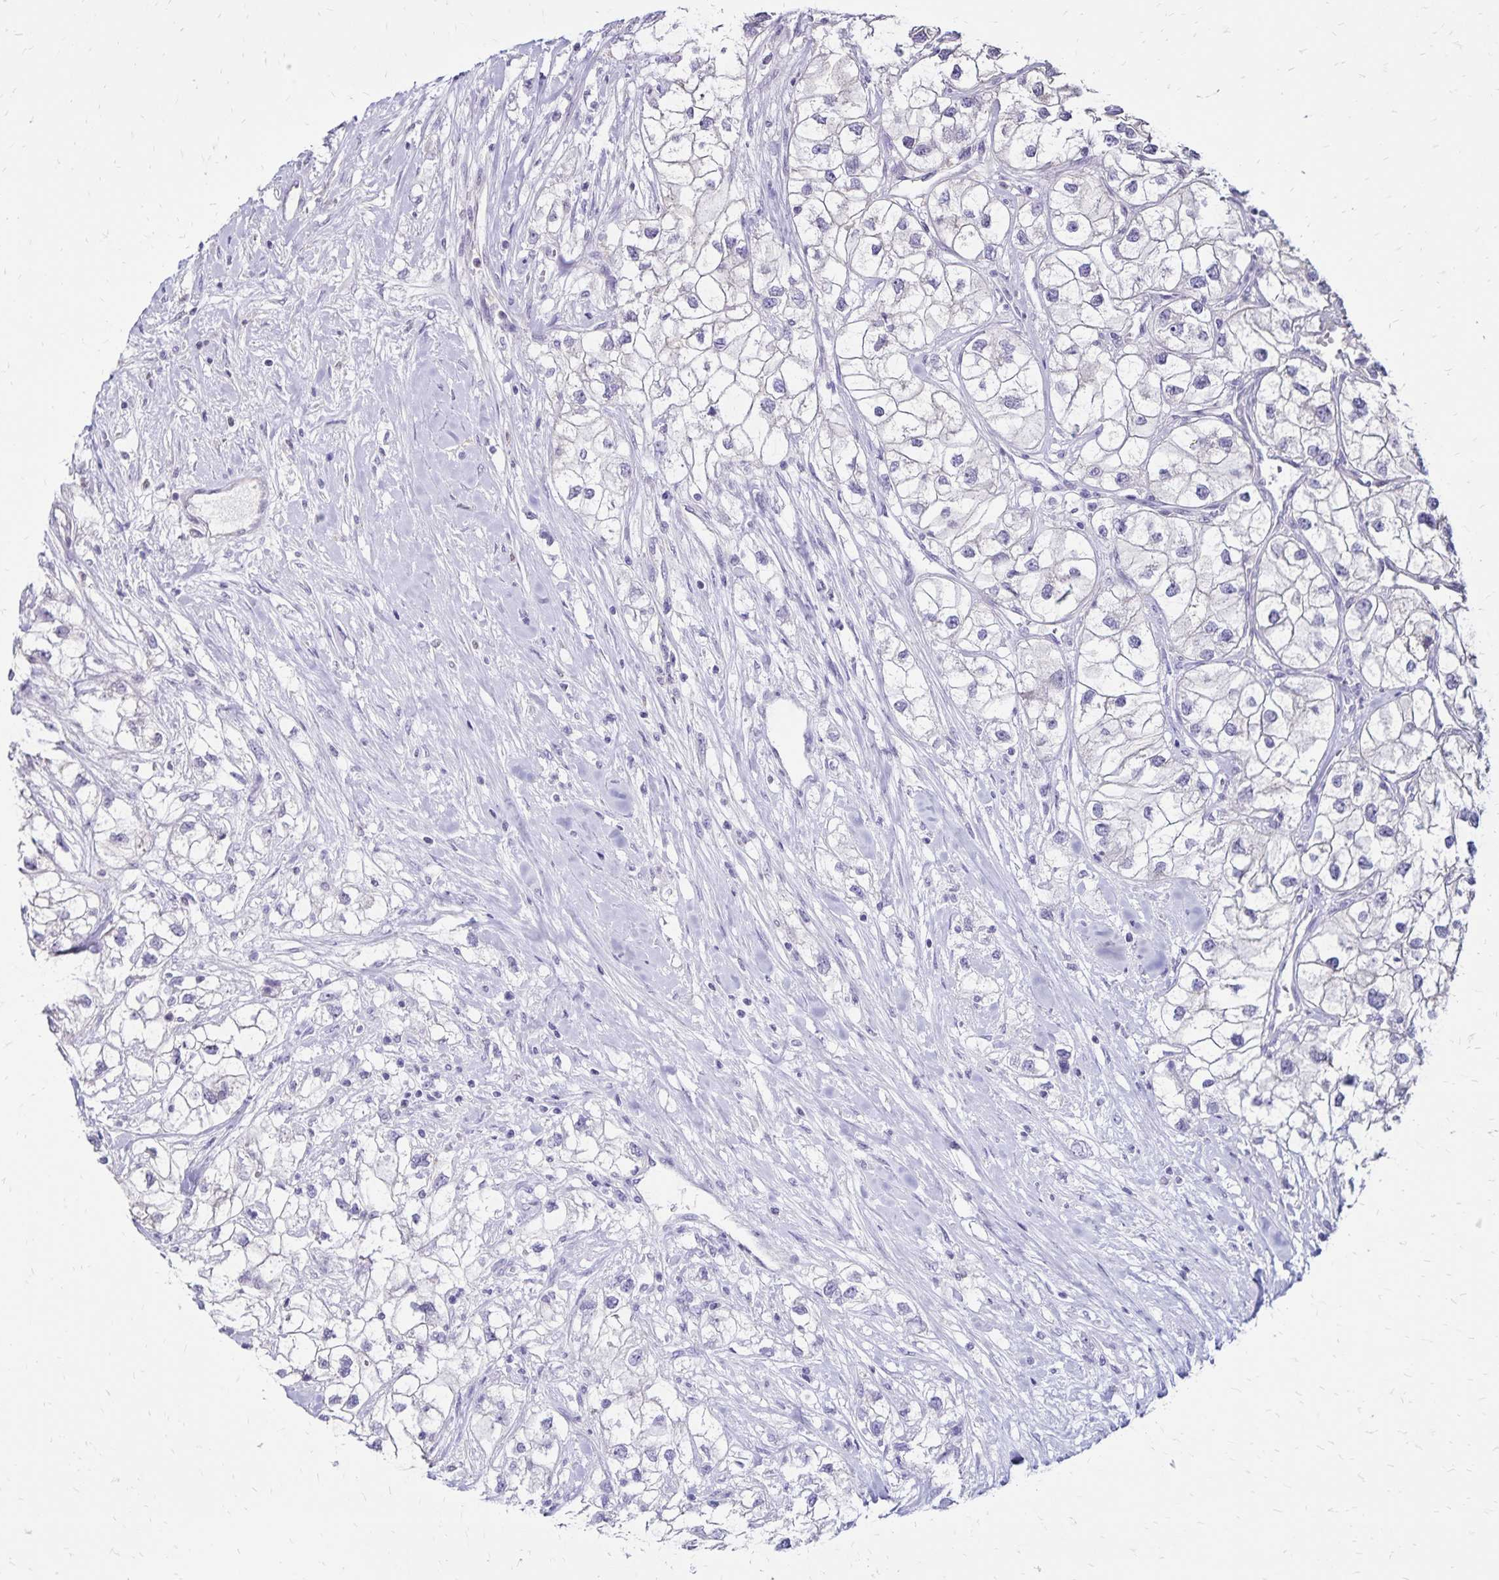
{"staining": {"intensity": "negative", "quantity": "none", "location": "none"}, "tissue": "renal cancer", "cell_type": "Tumor cells", "image_type": "cancer", "snomed": [{"axis": "morphology", "description": "Adenocarcinoma, NOS"}, {"axis": "topography", "description": "Kidney"}], "caption": "An immunohistochemistry micrograph of renal cancer (adenocarcinoma) is shown. There is no staining in tumor cells of renal cancer (adenocarcinoma).", "gene": "SH3GL3", "patient": {"sex": "male", "age": 59}}